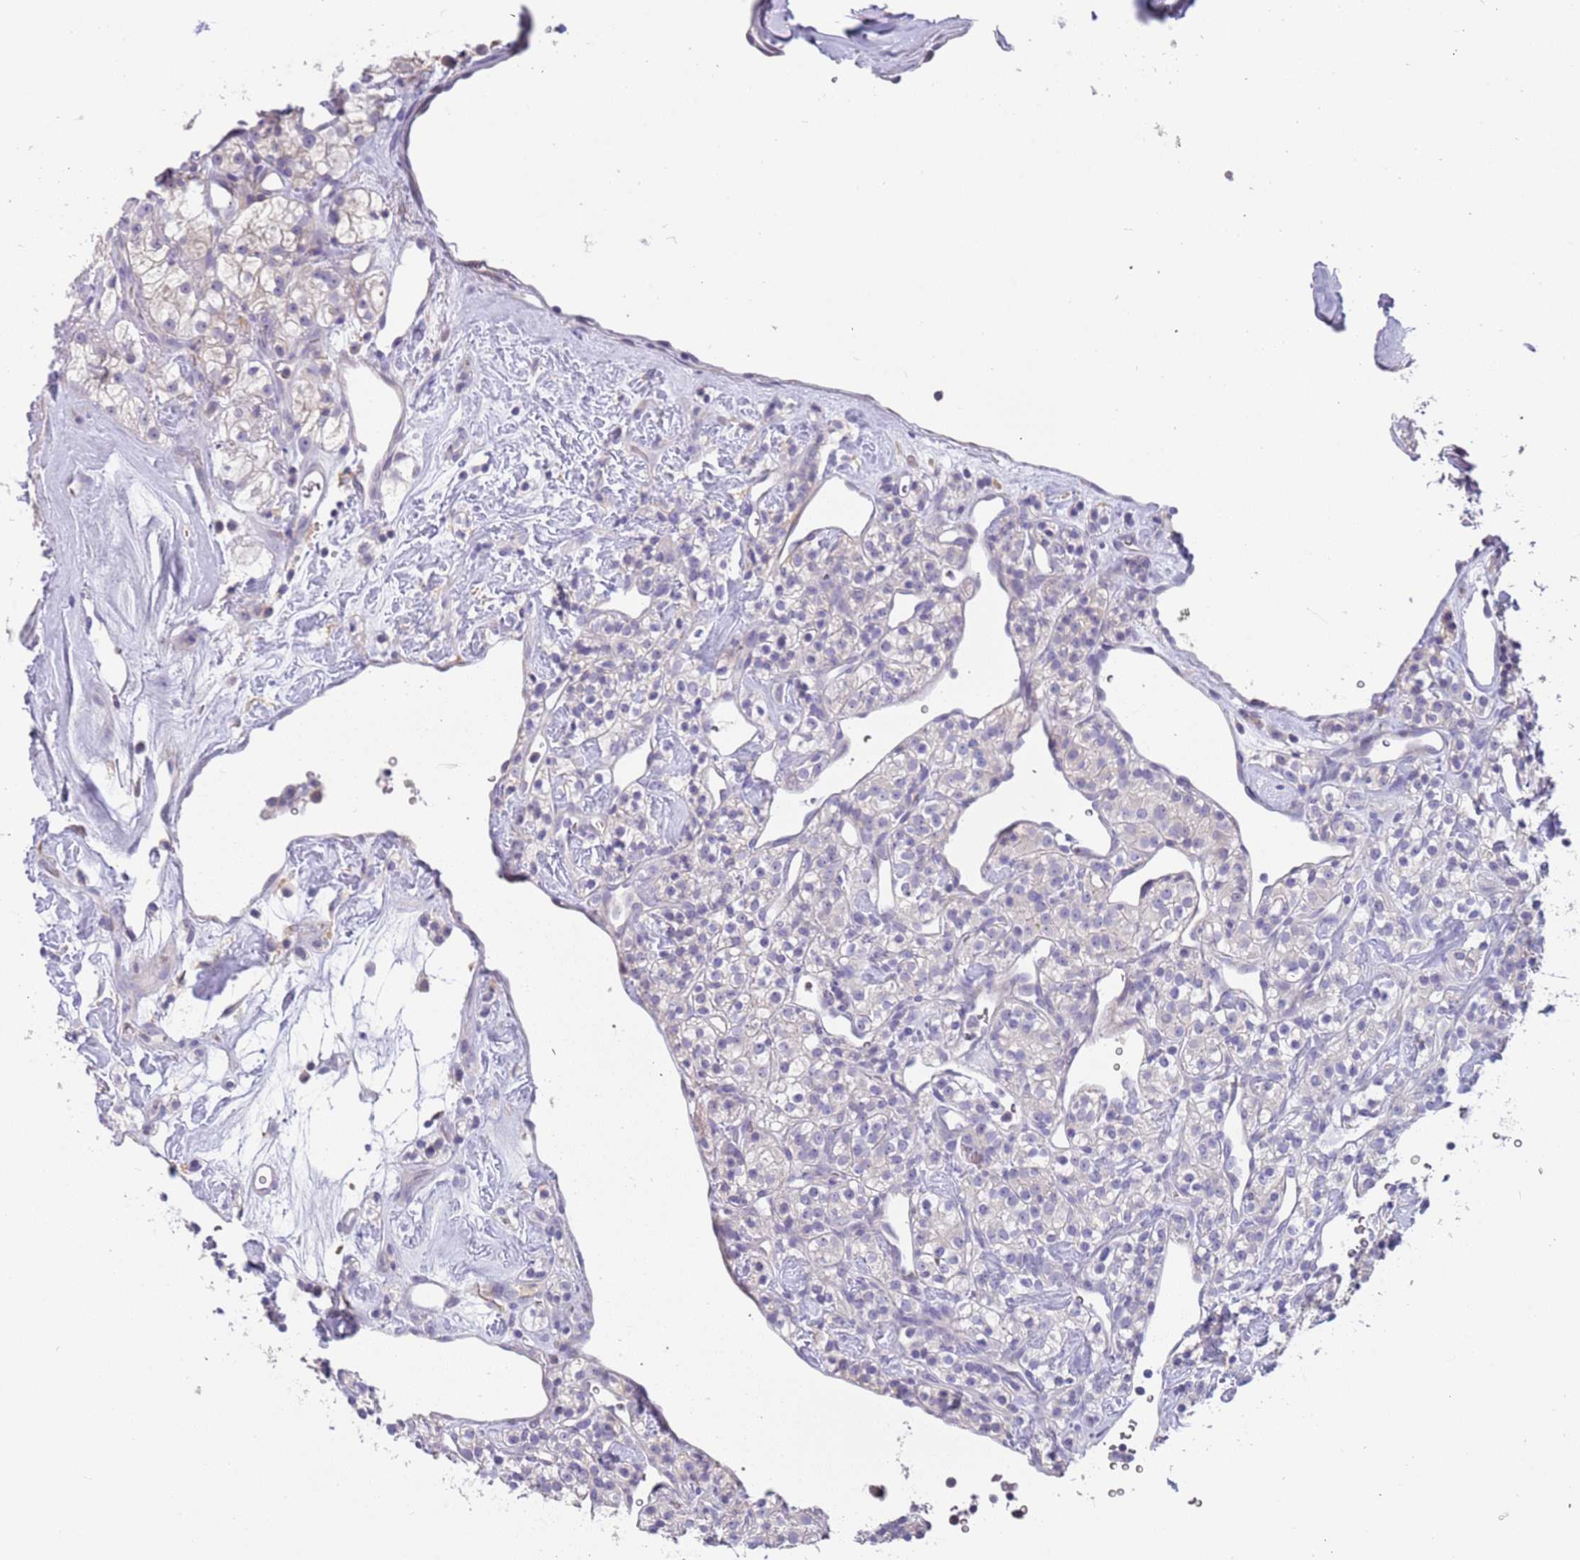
{"staining": {"intensity": "negative", "quantity": "none", "location": "none"}, "tissue": "renal cancer", "cell_type": "Tumor cells", "image_type": "cancer", "snomed": [{"axis": "morphology", "description": "Adenocarcinoma, NOS"}, {"axis": "topography", "description": "Kidney"}], "caption": "Renal cancer stained for a protein using IHC reveals no staining tumor cells.", "gene": "RHCG", "patient": {"sex": "male", "age": 77}}